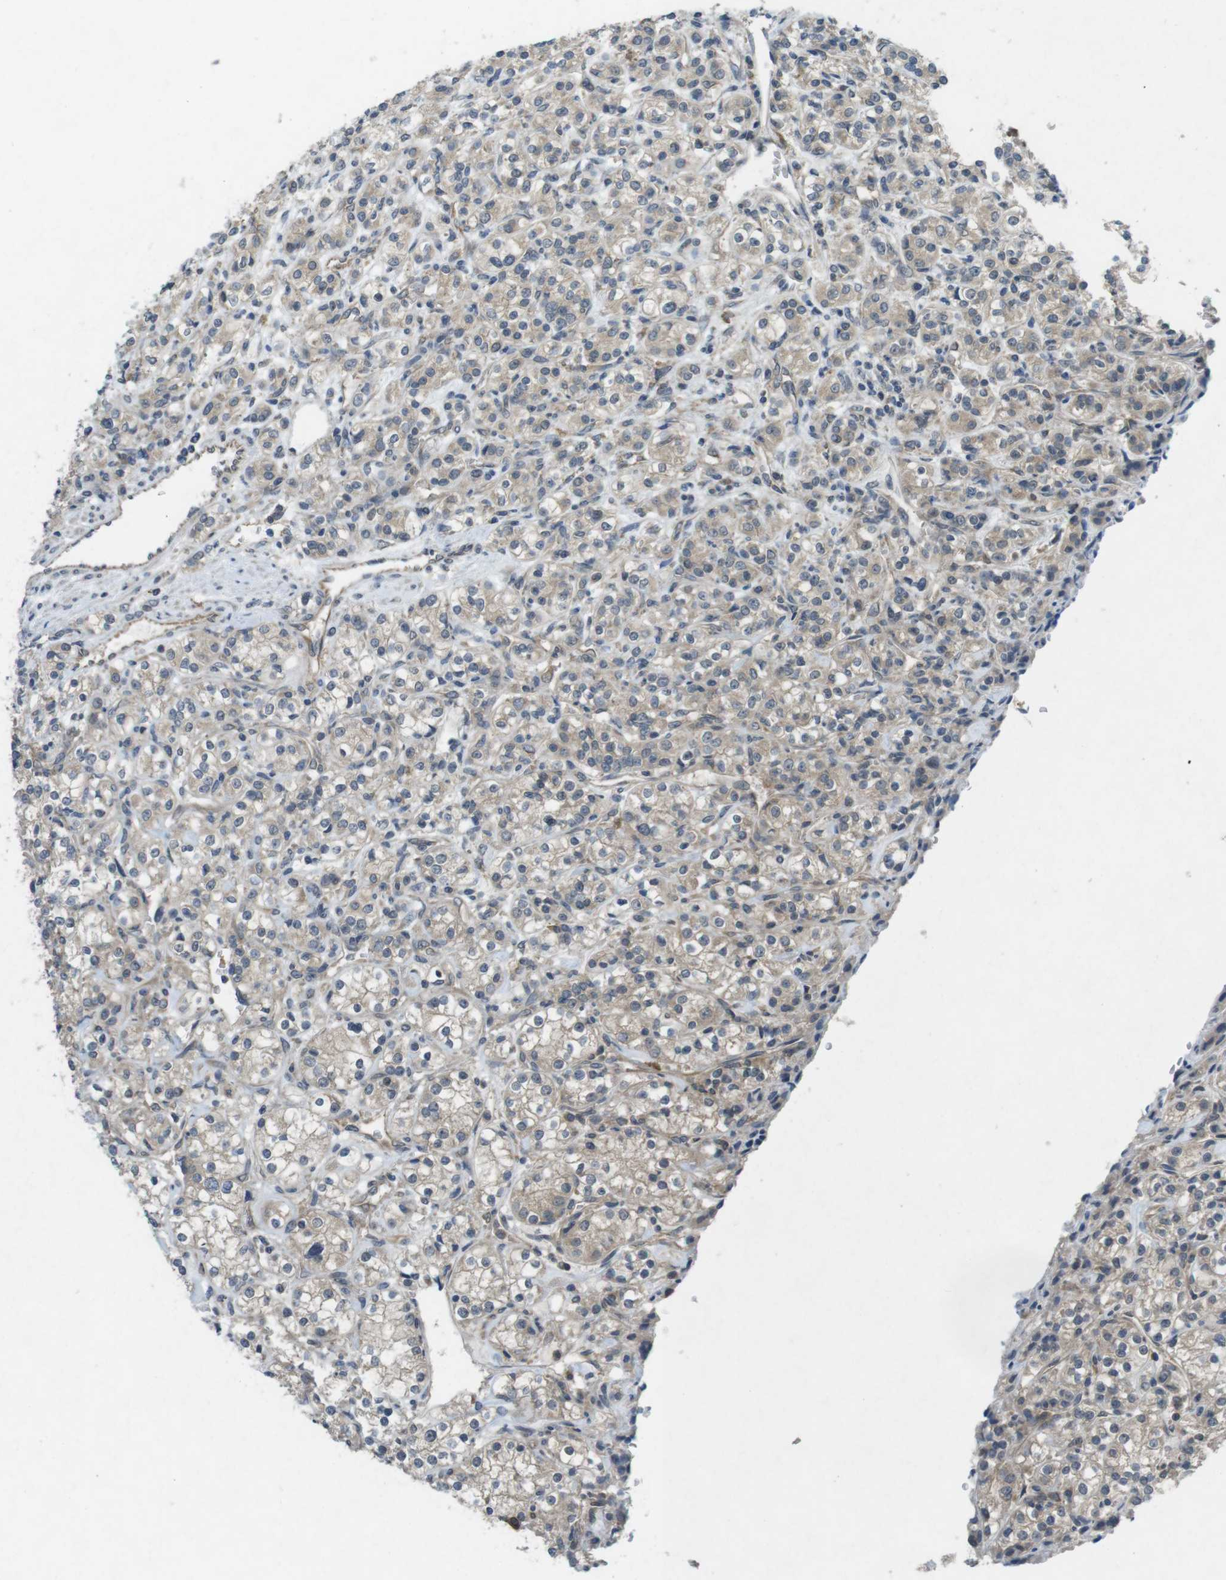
{"staining": {"intensity": "weak", "quantity": "25%-75%", "location": "cytoplasmic/membranous"}, "tissue": "renal cancer", "cell_type": "Tumor cells", "image_type": "cancer", "snomed": [{"axis": "morphology", "description": "Adenocarcinoma, NOS"}, {"axis": "topography", "description": "Kidney"}], "caption": "Immunohistochemical staining of human renal adenocarcinoma exhibits low levels of weak cytoplasmic/membranous positivity in about 25%-75% of tumor cells. The protein of interest is stained brown, and the nuclei are stained in blue (DAB (3,3'-diaminobenzidine) IHC with brightfield microscopy, high magnification).", "gene": "SUGT1", "patient": {"sex": "male", "age": 77}}